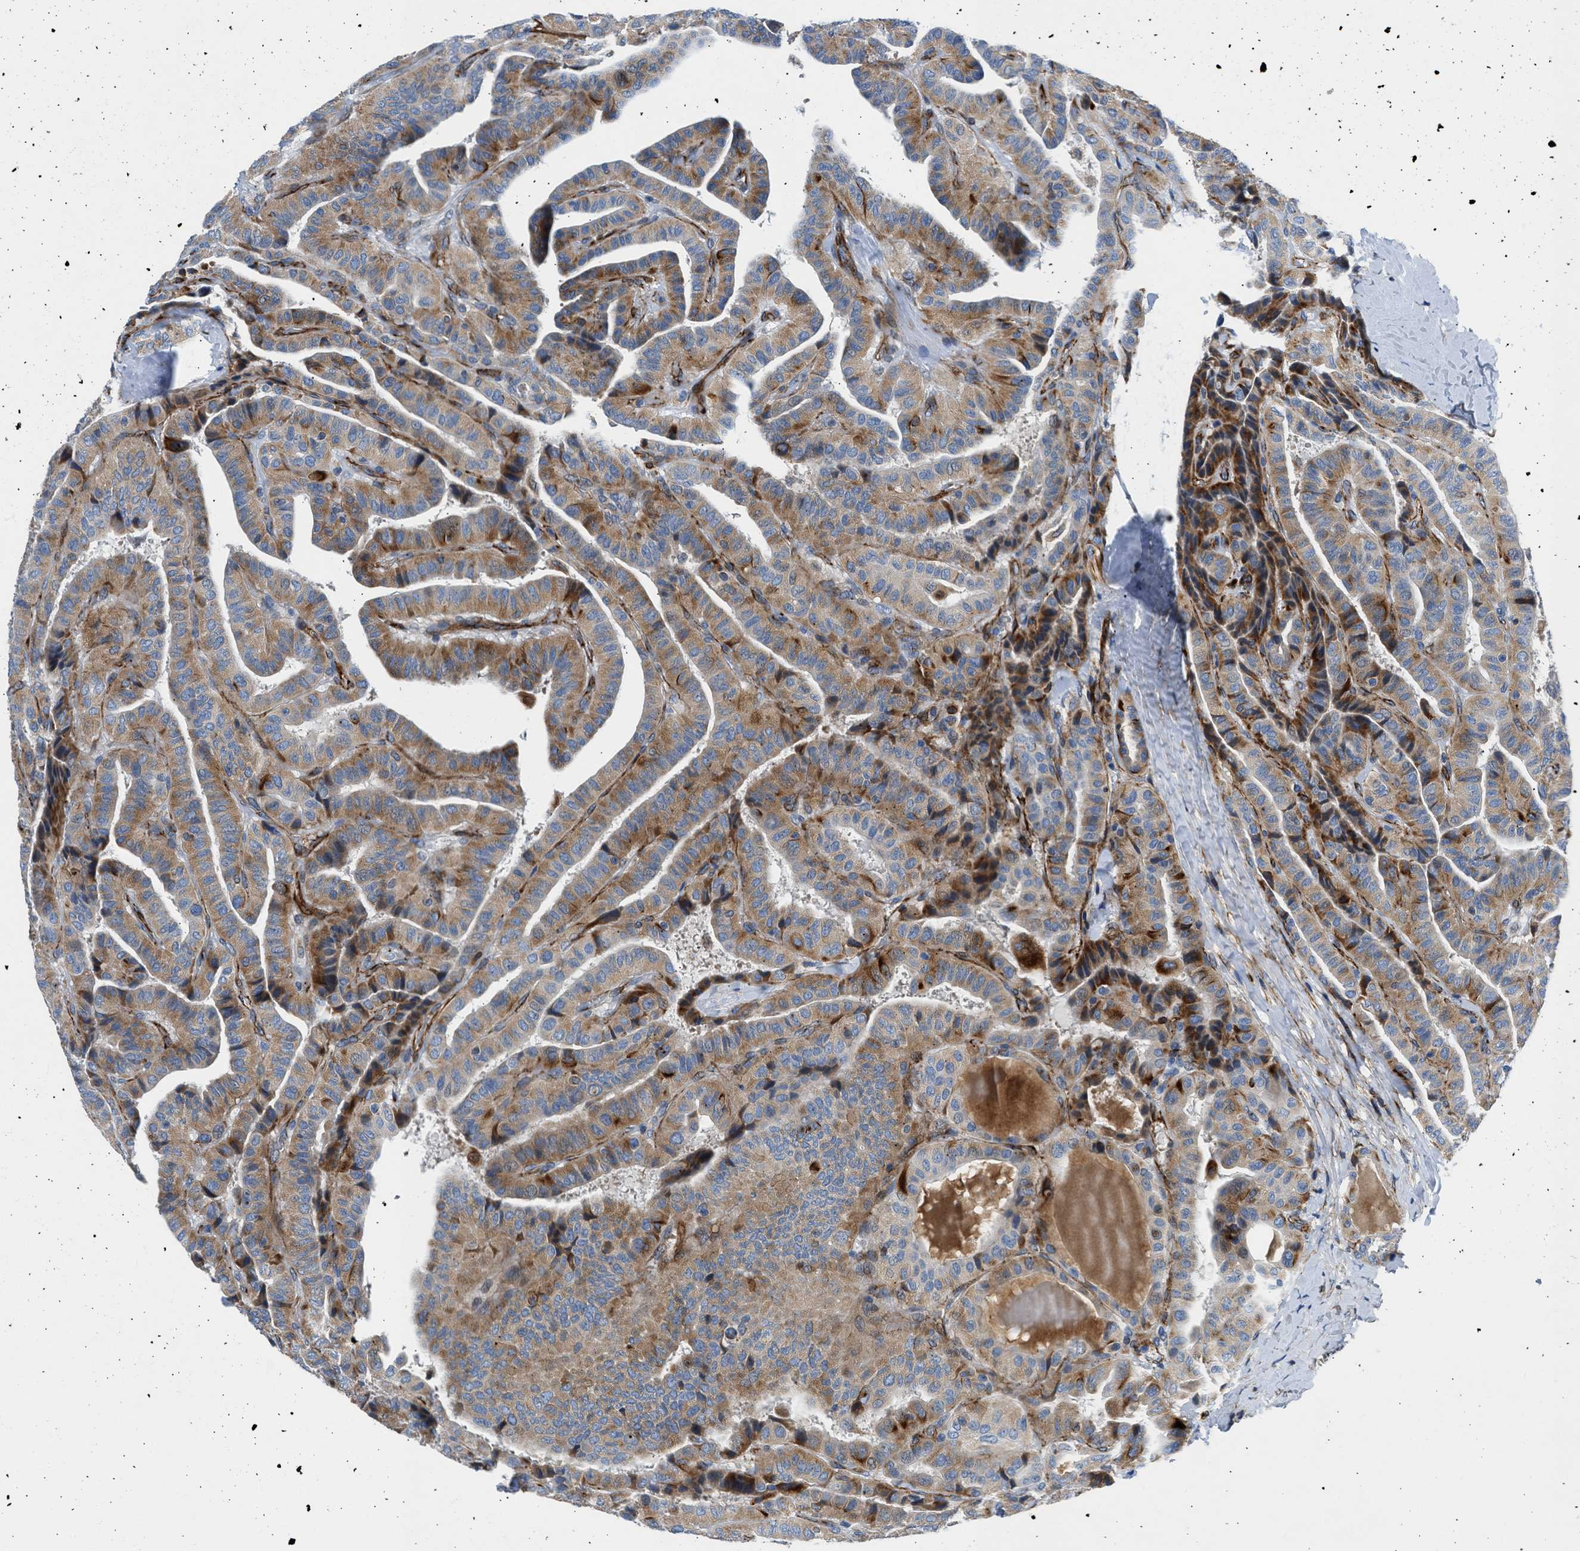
{"staining": {"intensity": "moderate", "quantity": ">75%", "location": "cytoplasmic/membranous"}, "tissue": "thyroid cancer", "cell_type": "Tumor cells", "image_type": "cancer", "snomed": [{"axis": "morphology", "description": "Papillary adenocarcinoma, NOS"}, {"axis": "topography", "description": "Thyroid gland"}], "caption": "Immunohistochemical staining of papillary adenocarcinoma (thyroid) reveals moderate cytoplasmic/membranous protein staining in about >75% of tumor cells.", "gene": "ULK4", "patient": {"sex": "male", "age": 77}}